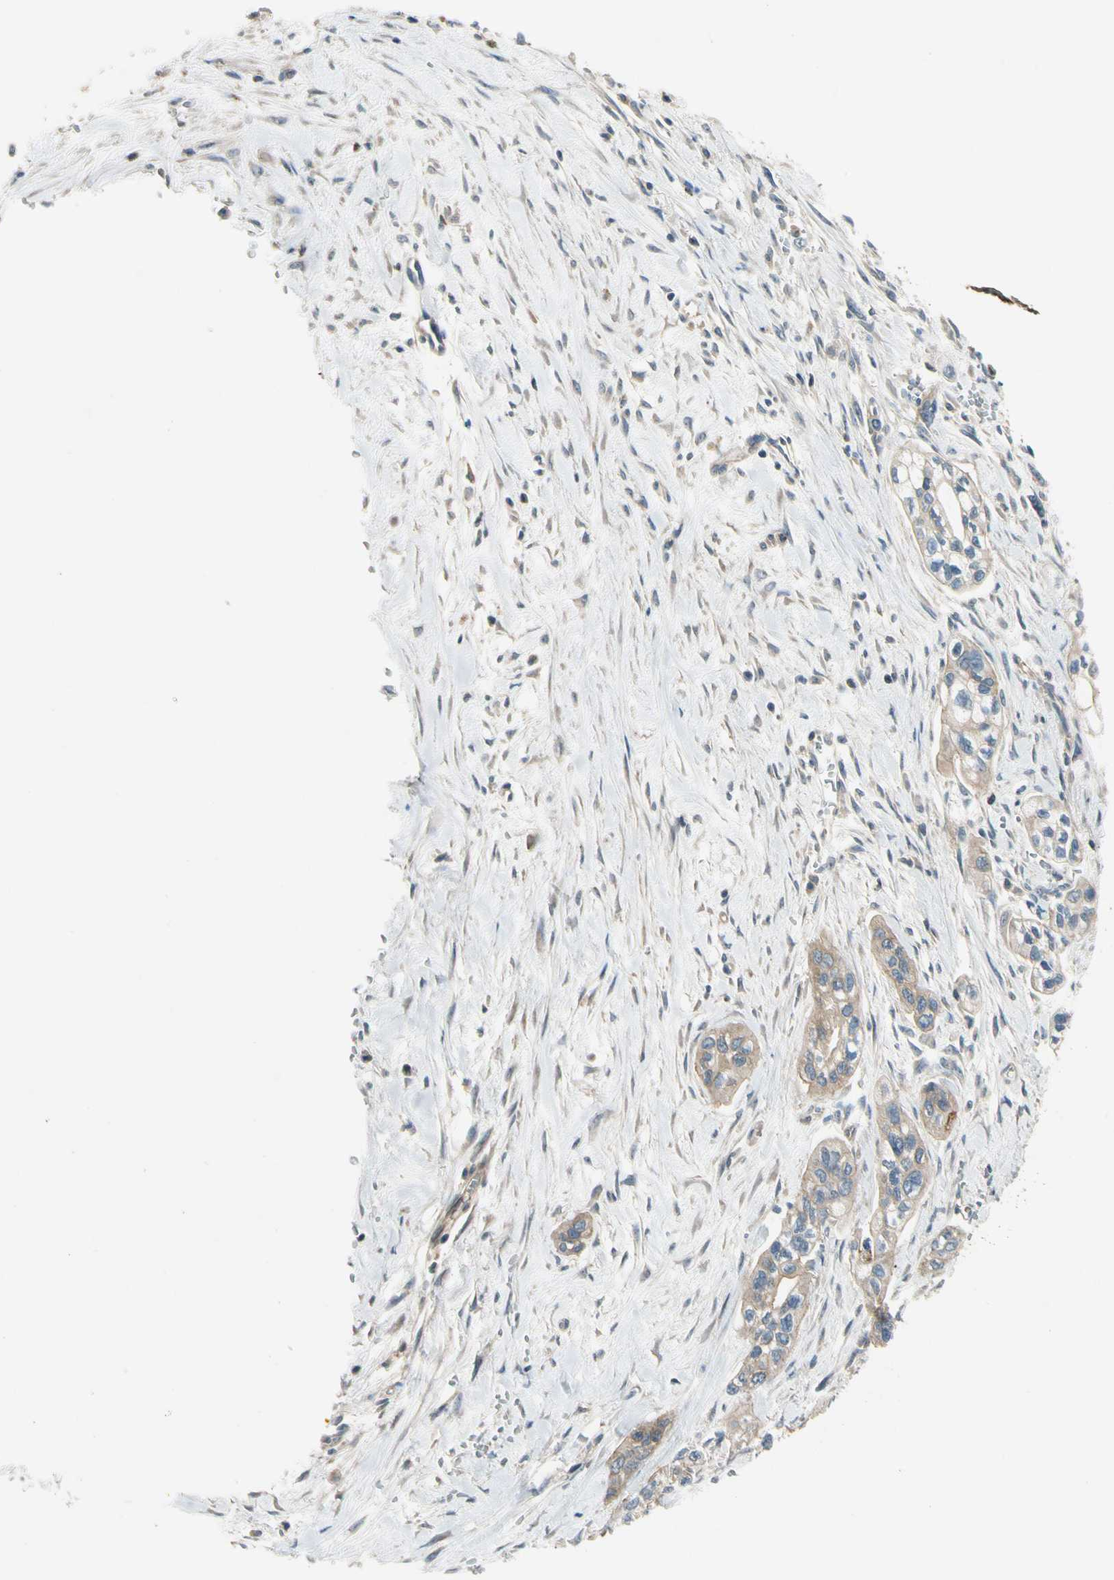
{"staining": {"intensity": "weak", "quantity": ">75%", "location": "cytoplasmic/membranous"}, "tissue": "pancreatic cancer", "cell_type": "Tumor cells", "image_type": "cancer", "snomed": [{"axis": "morphology", "description": "Adenocarcinoma, NOS"}, {"axis": "topography", "description": "Pancreas"}], "caption": "A brown stain highlights weak cytoplasmic/membranous staining of a protein in pancreatic cancer (adenocarcinoma) tumor cells.", "gene": "MST1R", "patient": {"sex": "male", "age": 74}}